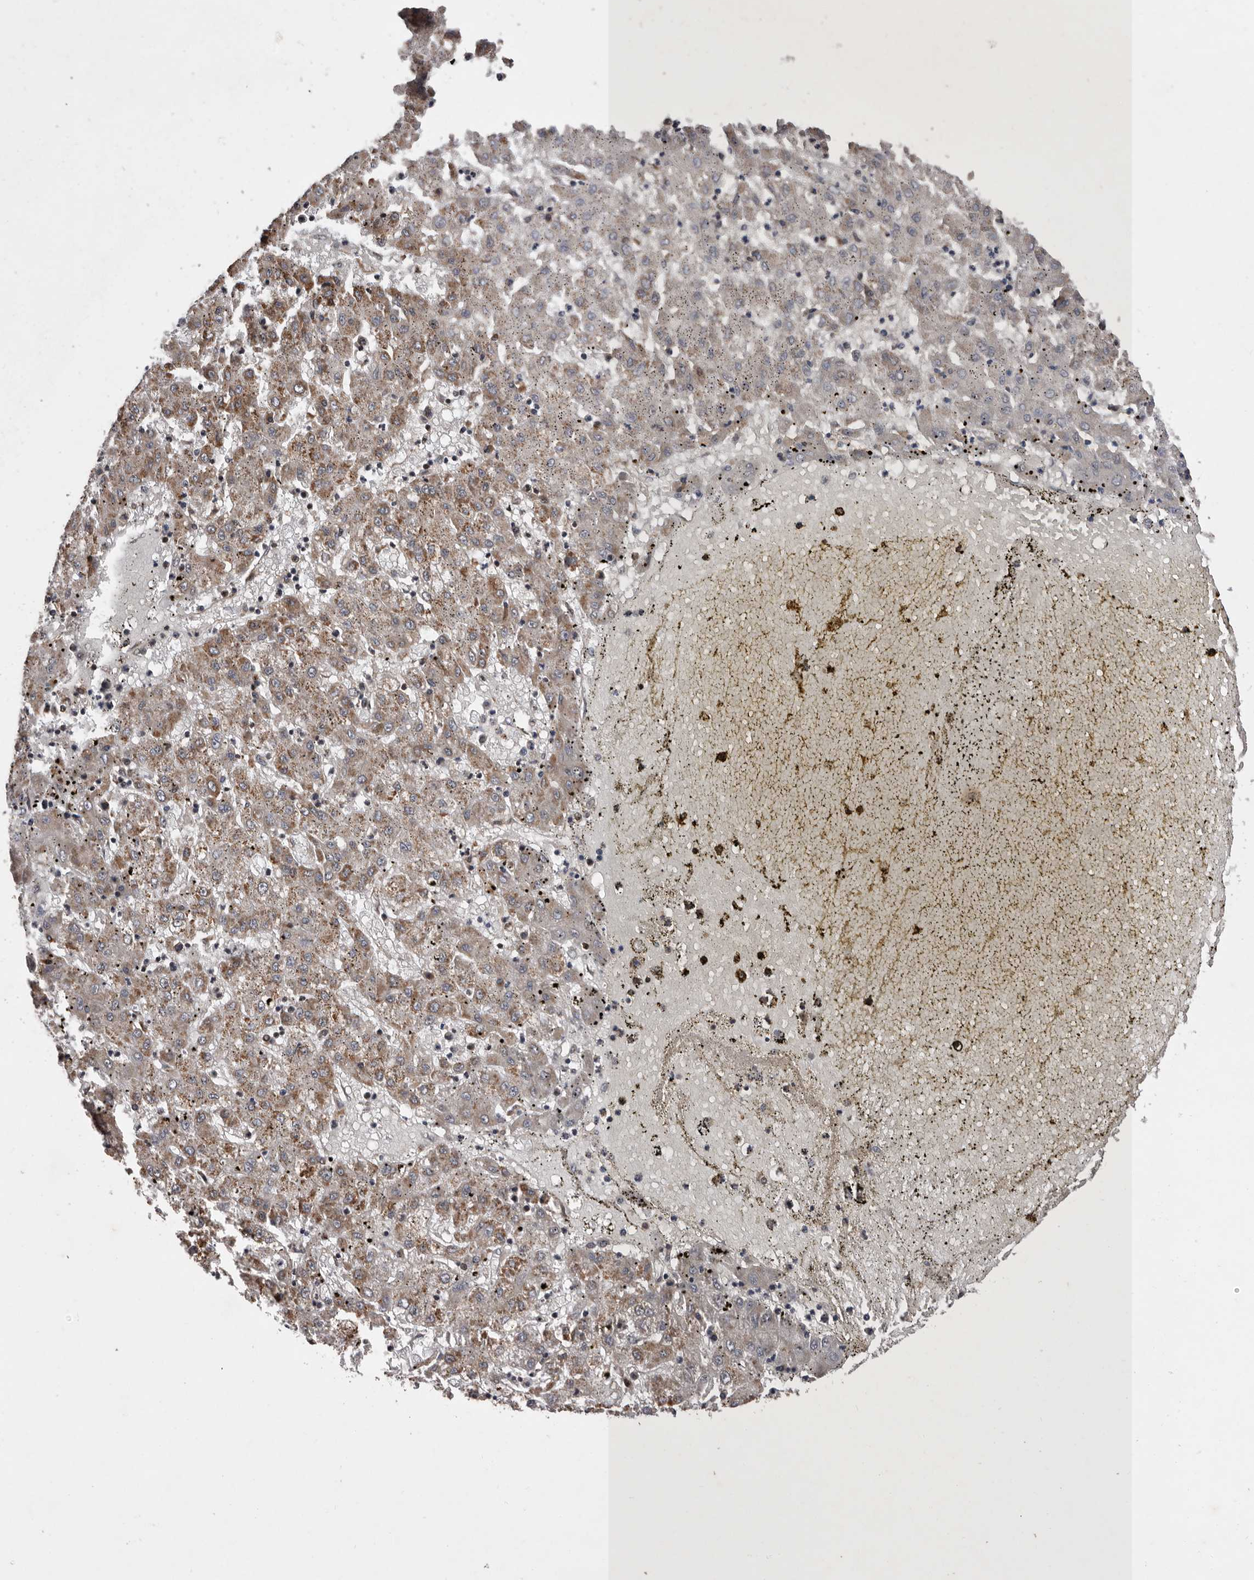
{"staining": {"intensity": "moderate", "quantity": "25%-75%", "location": "cytoplasmic/membranous"}, "tissue": "liver cancer", "cell_type": "Tumor cells", "image_type": "cancer", "snomed": [{"axis": "morphology", "description": "Carcinoma, Hepatocellular, NOS"}, {"axis": "topography", "description": "Liver"}], "caption": "Liver cancer (hepatocellular carcinoma) tissue displays moderate cytoplasmic/membranous positivity in approximately 25%-75% of tumor cells, visualized by immunohistochemistry.", "gene": "GADD45B", "patient": {"sex": "male", "age": 72}}